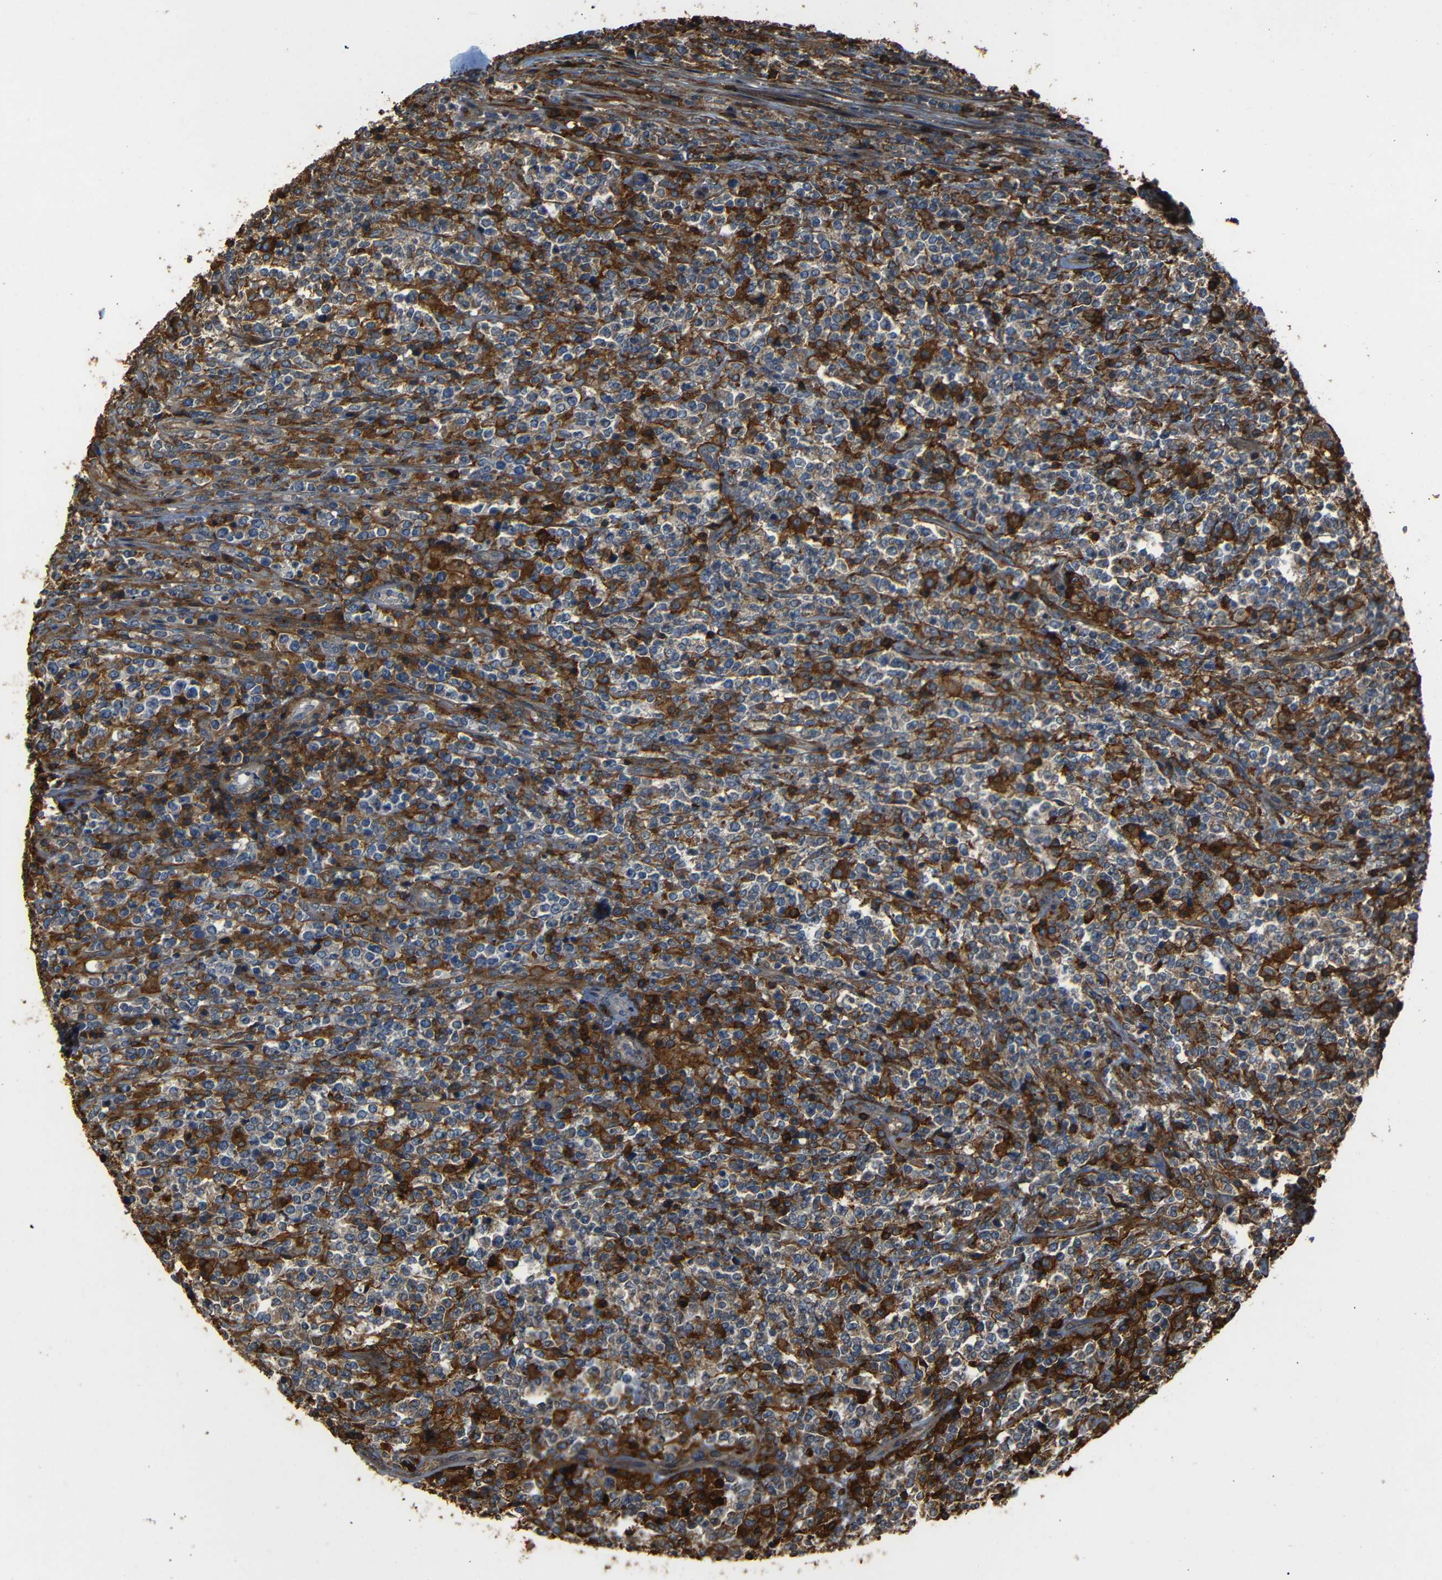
{"staining": {"intensity": "strong", "quantity": "25%-75%", "location": "cytoplasmic/membranous"}, "tissue": "lymphoma", "cell_type": "Tumor cells", "image_type": "cancer", "snomed": [{"axis": "morphology", "description": "Malignant lymphoma, non-Hodgkin's type, High grade"}, {"axis": "topography", "description": "Soft tissue"}], "caption": "An immunohistochemistry (IHC) micrograph of tumor tissue is shown. Protein staining in brown labels strong cytoplasmic/membranous positivity in lymphoma within tumor cells.", "gene": "ADGRE5", "patient": {"sex": "male", "age": 18}}